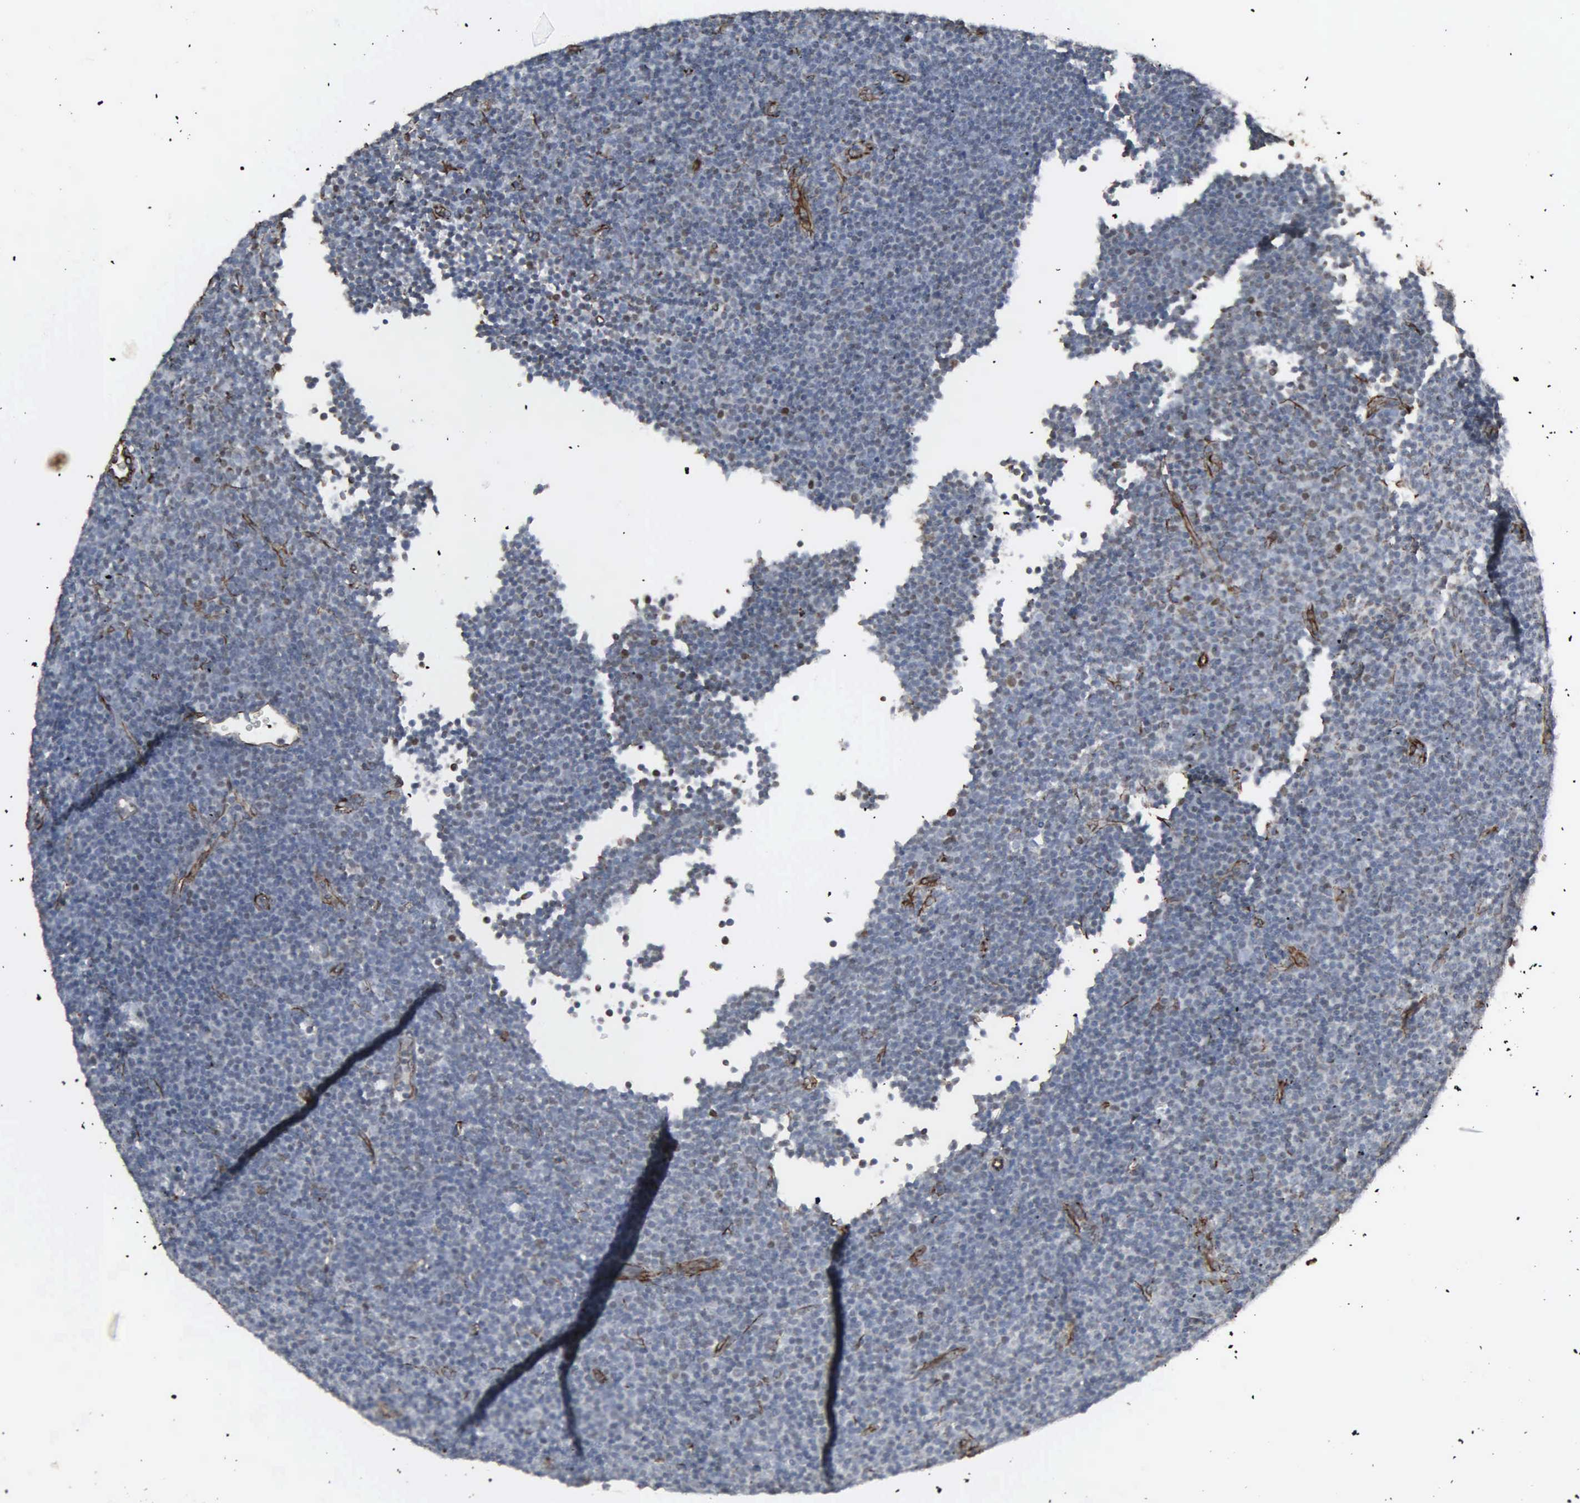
{"staining": {"intensity": "weak", "quantity": "<25%", "location": "nuclear"}, "tissue": "lymphoma", "cell_type": "Tumor cells", "image_type": "cancer", "snomed": [{"axis": "morphology", "description": "Malignant lymphoma, non-Hodgkin's type, Low grade"}, {"axis": "topography", "description": "Lymph node"}], "caption": "Low-grade malignant lymphoma, non-Hodgkin's type stained for a protein using immunohistochemistry exhibits no positivity tumor cells.", "gene": "CCNE1", "patient": {"sex": "male", "age": 57}}